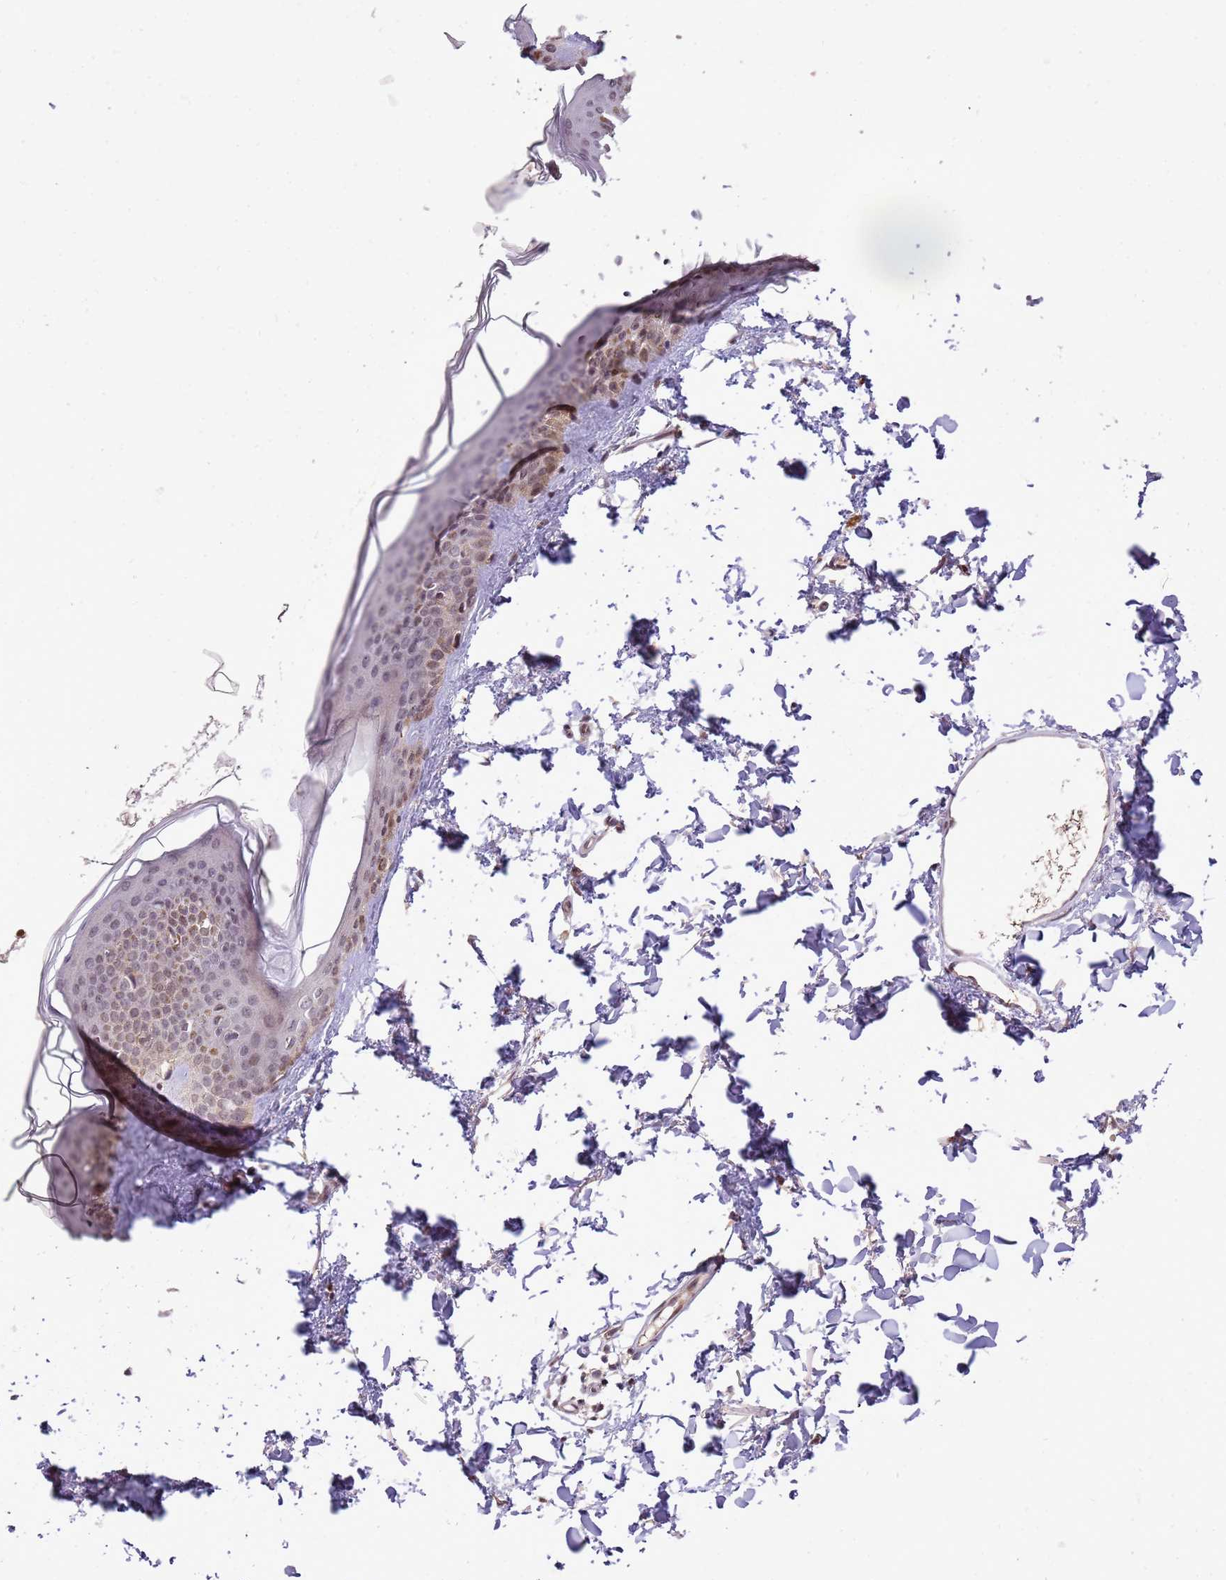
{"staining": {"intensity": "negative", "quantity": "none", "location": "none"}, "tissue": "skin", "cell_type": "Fibroblasts", "image_type": "normal", "snomed": [{"axis": "morphology", "description": "Normal tissue, NOS"}, {"axis": "topography", "description": "Skin"}], "caption": "Fibroblasts show no significant protein expression in normal skin.", "gene": "SAMSN1", "patient": {"sex": "female", "age": 58}}